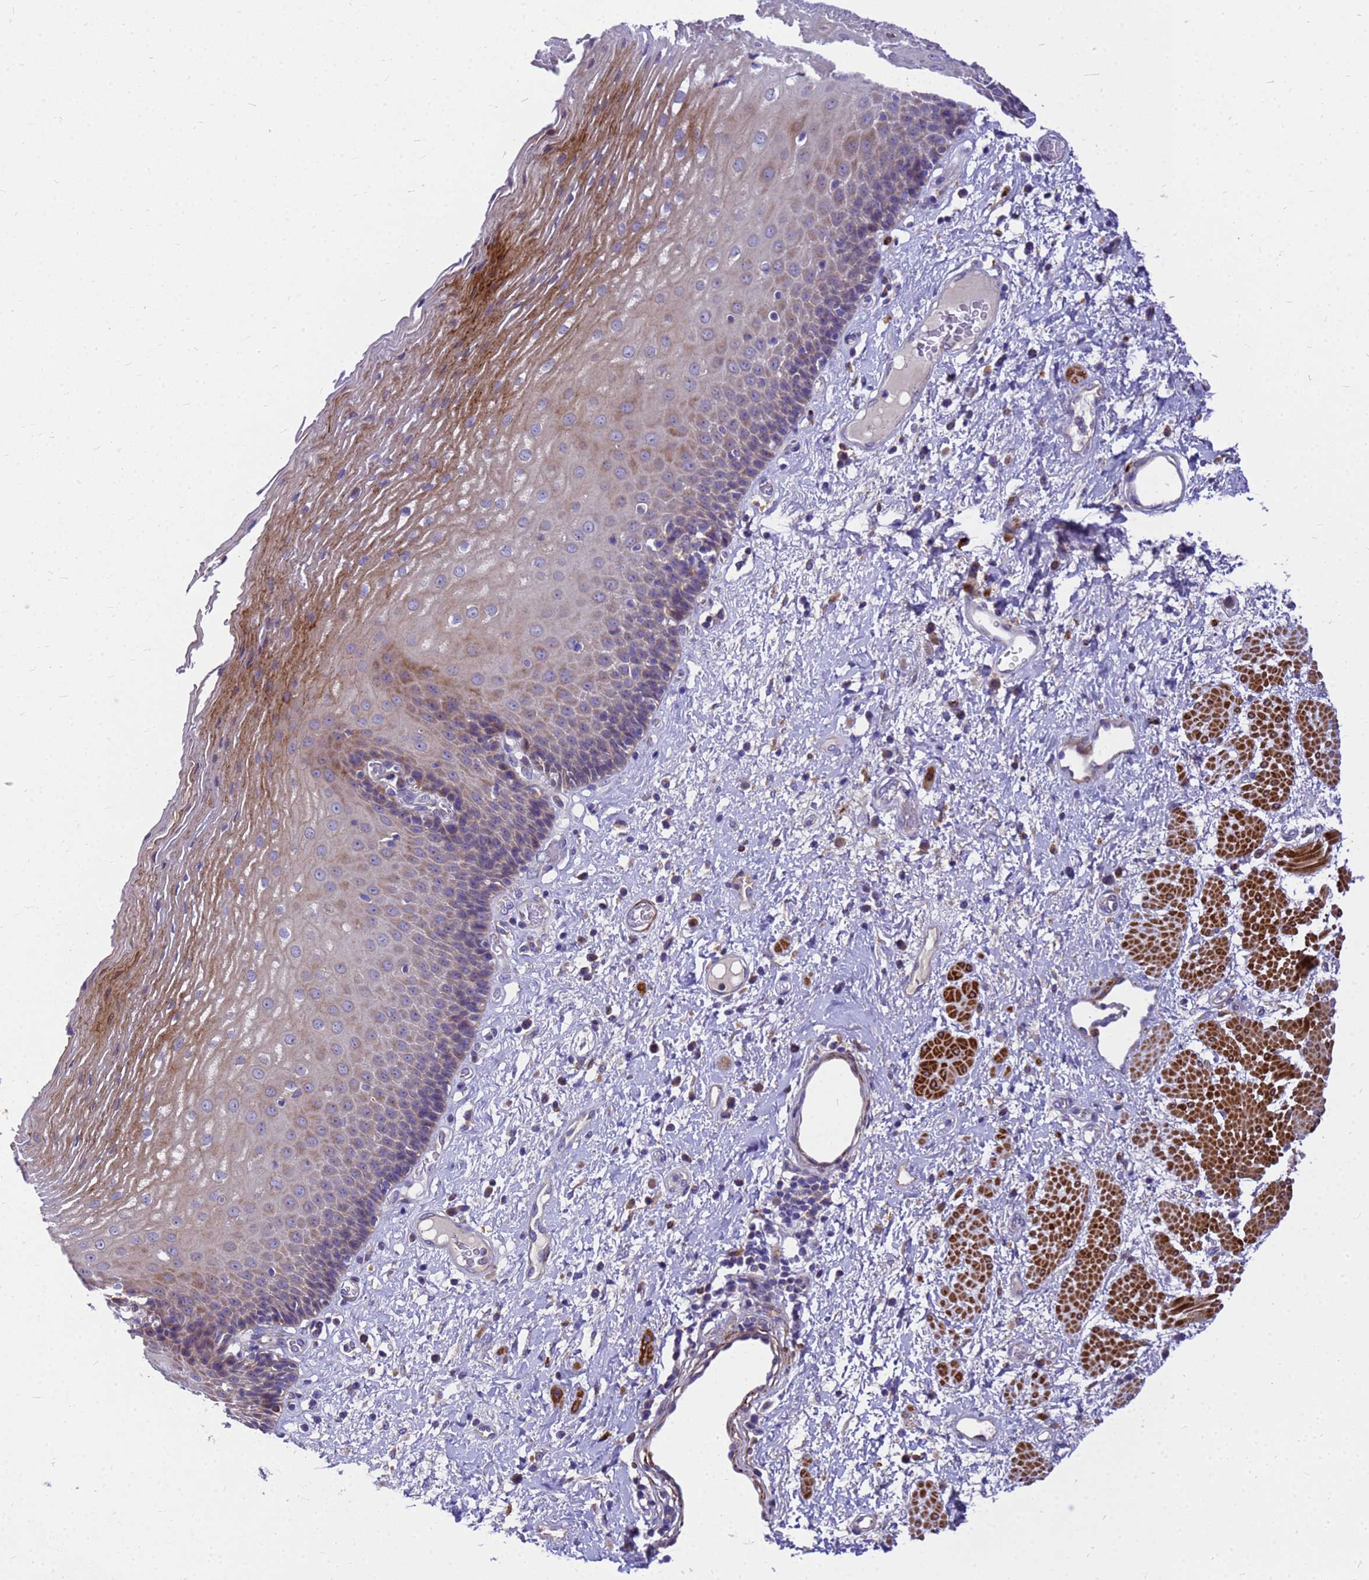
{"staining": {"intensity": "moderate", "quantity": "<25%", "location": "cytoplasmic/membranous"}, "tissue": "esophagus", "cell_type": "Squamous epithelial cells", "image_type": "normal", "snomed": [{"axis": "morphology", "description": "Normal tissue, NOS"}, {"axis": "morphology", "description": "Adenocarcinoma, NOS"}, {"axis": "topography", "description": "Esophagus"}], "caption": "About <25% of squamous epithelial cells in benign human esophagus exhibit moderate cytoplasmic/membranous protein positivity as visualized by brown immunohistochemical staining.", "gene": "POP7", "patient": {"sex": "male", "age": 62}}